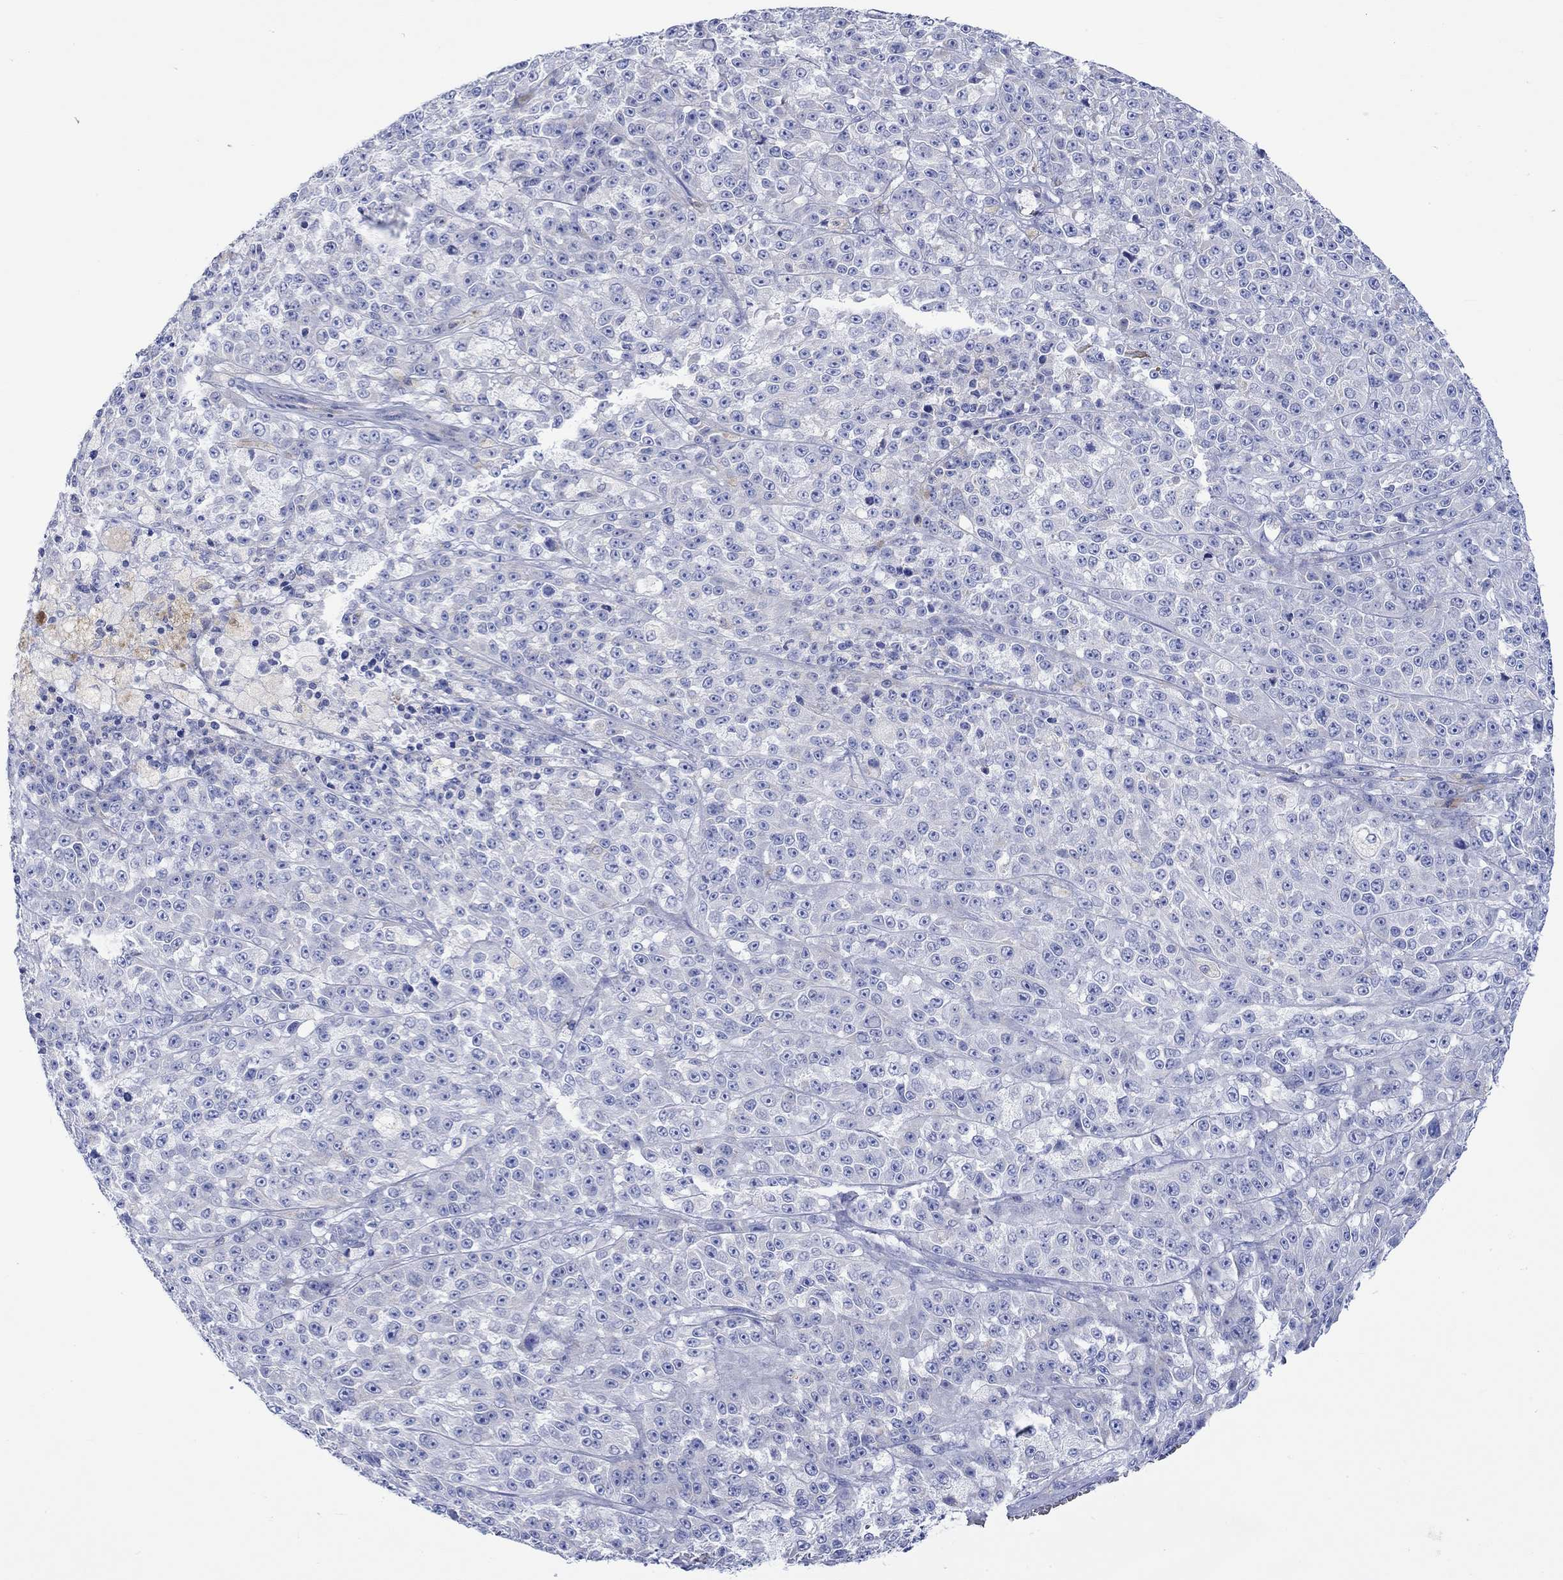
{"staining": {"intensity": "negative", "quantity": "none", "location": "none"}, "tissue": "melanoma", "cell_type": "Tumor cells", "image_type": "cancer", "snomed": [{"axis": "morphology", "description": "Malignant melanoma, NOS"}, {"axis": "topography", "description": "Skin"}], "caption": "Tumor cells are negative for brown protein staining in malignant melanoma.", "gene": "CPLX2", "patient": {"sex": "female", "age": 58}}